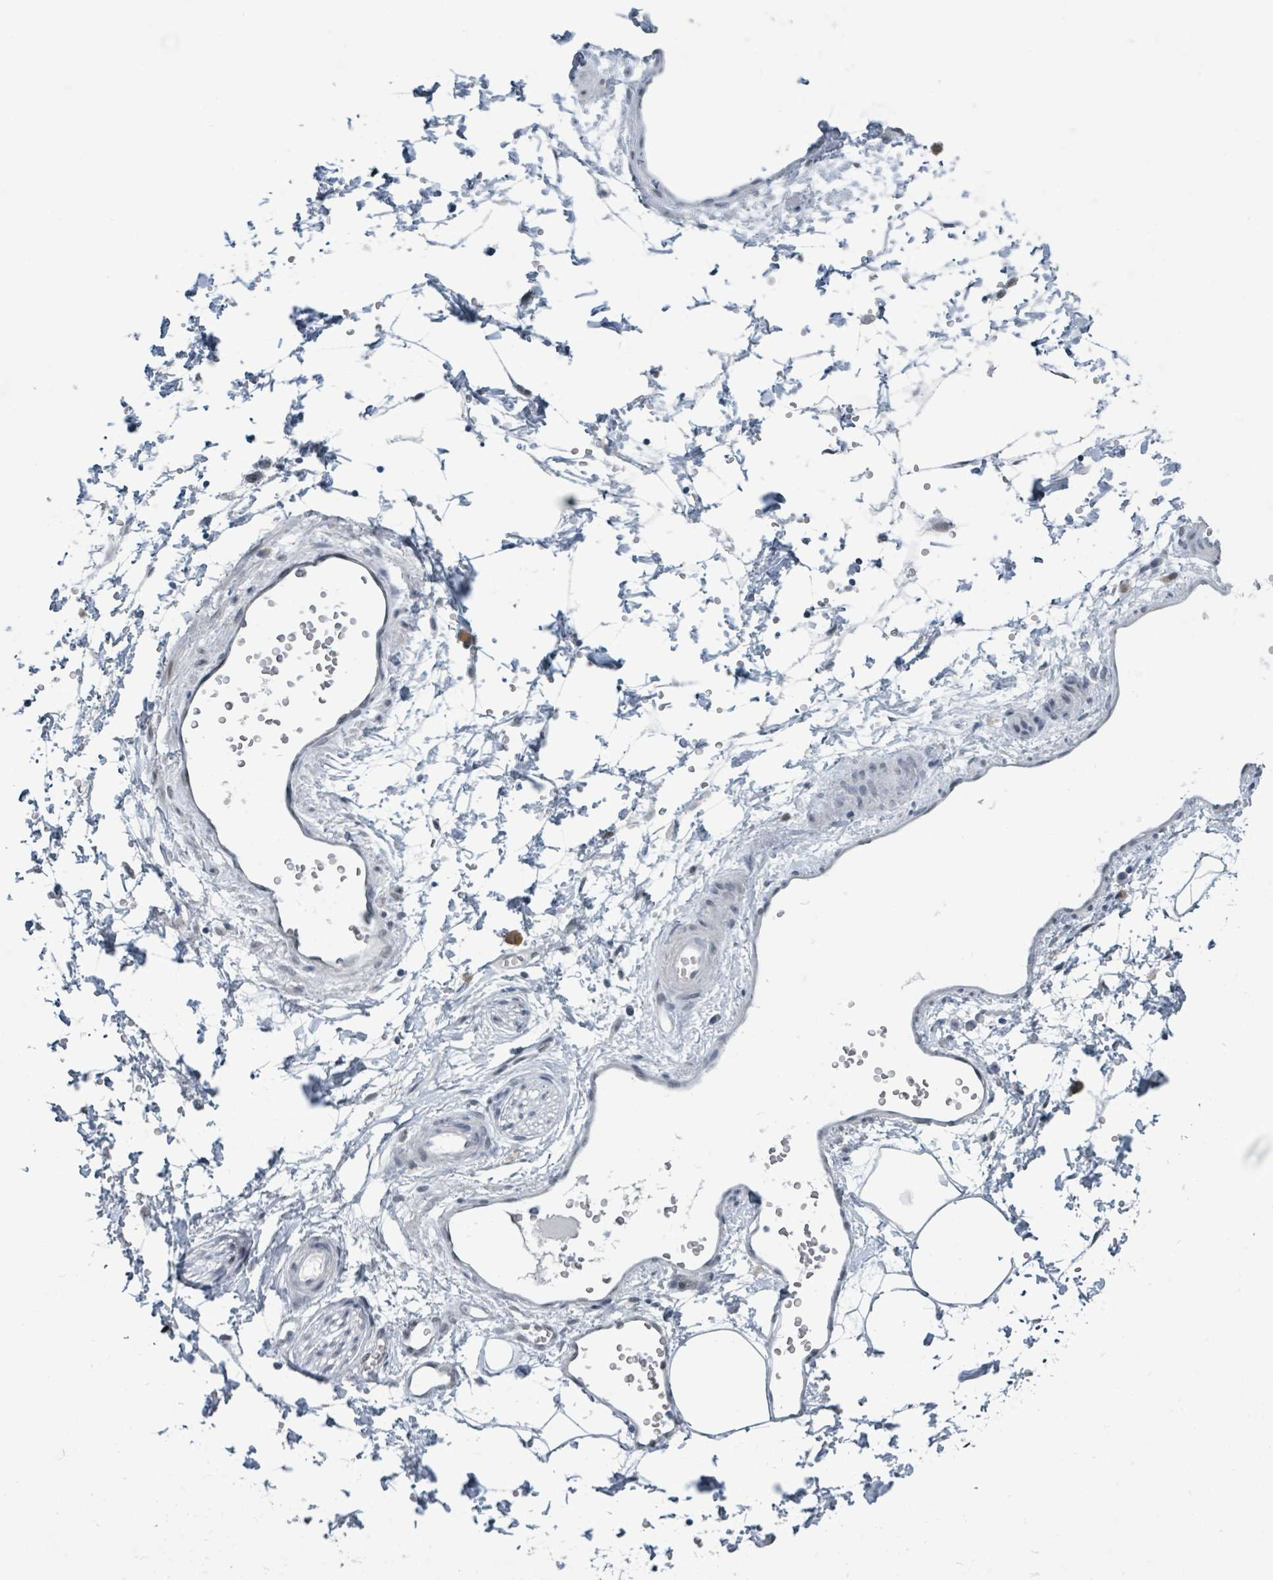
{"staining": {"intensity": "negative", "quantity": "none", "location": "none"}, "tissue": "adipose tissue", "cell_type": "Adipocytes", "image_type": "normal", "snomed": [{"axis": "morphology", "description": "Normal tissue, NOS"}, {"axis": "topography", "description": "Prostate"}, {"axis": "topography", "description": "Peripheral nerve tissue"}], "caption": "This photomicrograph is of unremarkable adipose tissue stained with immunohistochemistry to label a protein in brown with the nuclei are counter-stained blue. There is no staining in adipocytes.", "gene": "EHMT2", "patient": {"sex": "male", "age": 55}}